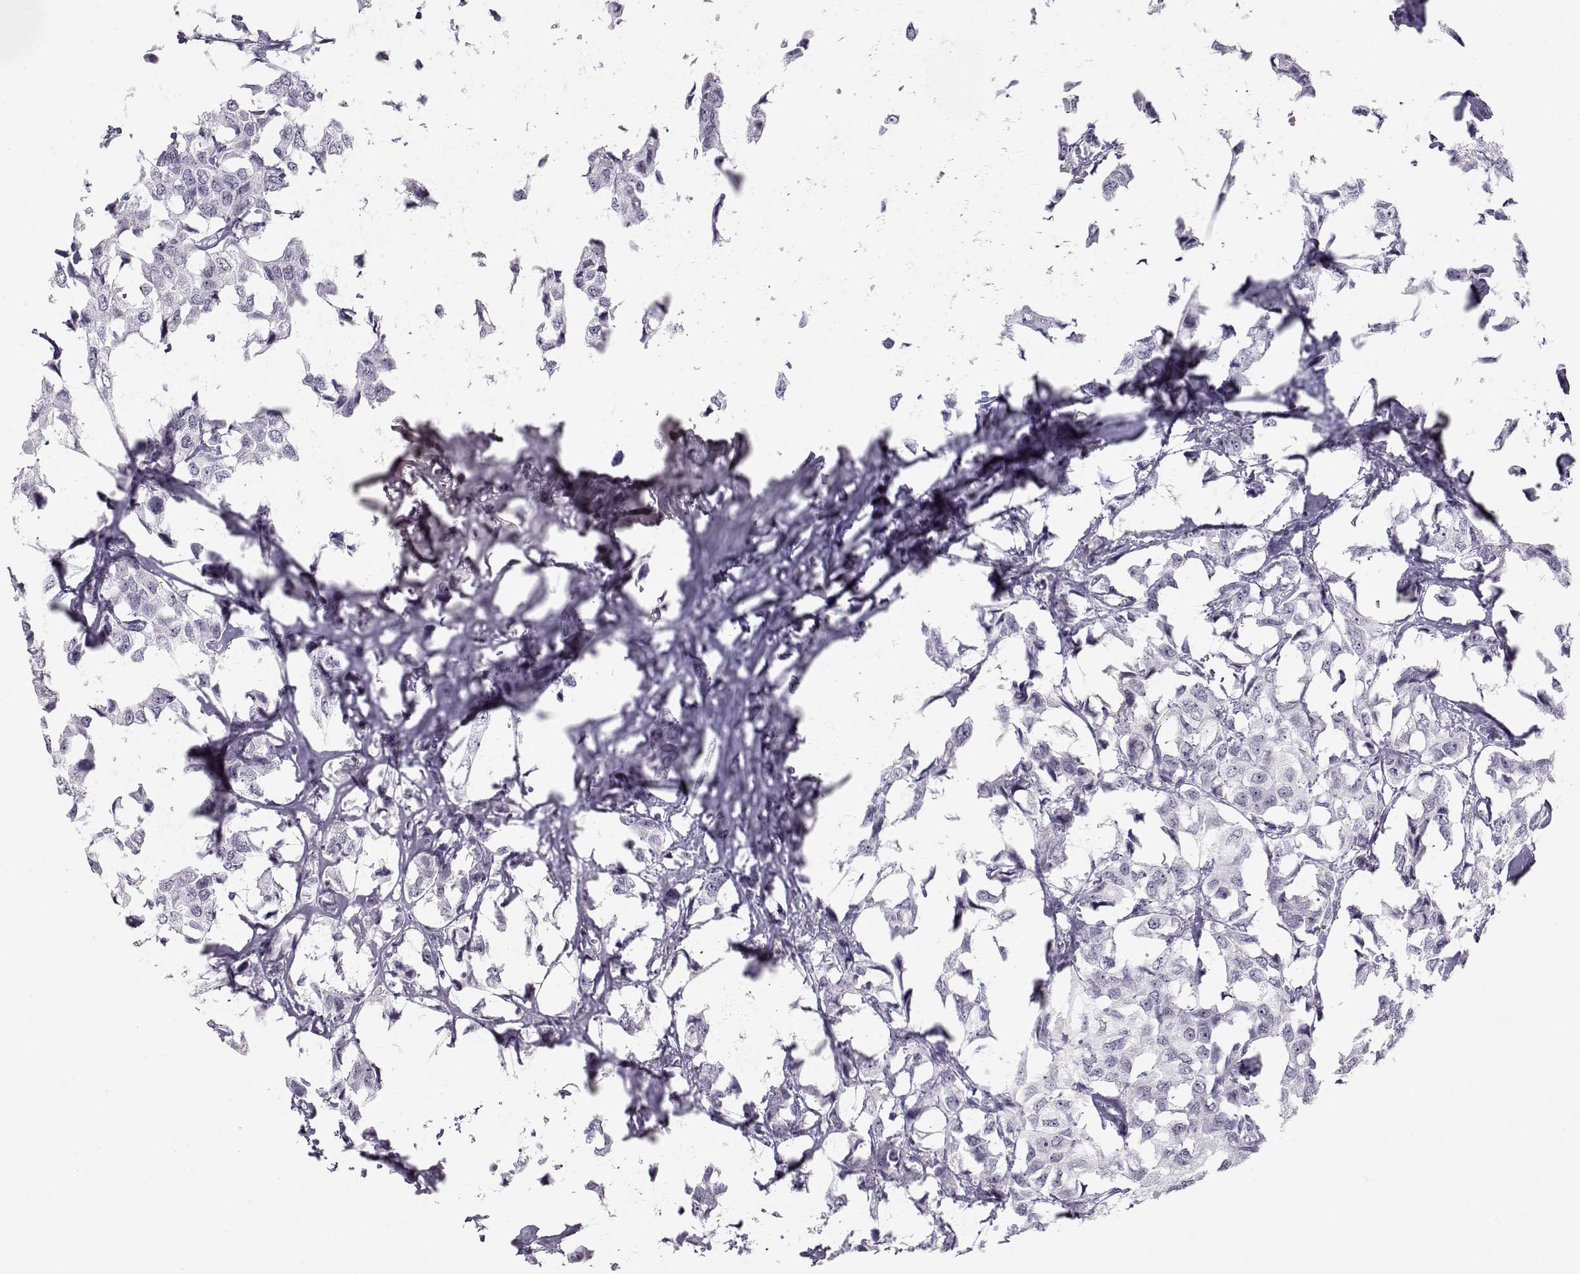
{"staining": {"intensity": "negative", "quantity": "none", "location": "none"}, "tissue": "breast cancer", "cell_type": "Tumor cells", "image_type": "cancer", "snomed": [{"axis": "morphology", "description": "Duct carcinoma"}, {"axis": "topography", "description": "Breast"}], "caption": "A histopathology image of breast cancer stained for a protein reveals no brown staining in tumor cells.", "gene": "IMPG1", "patient": {"sex": "female", "age": 80}}